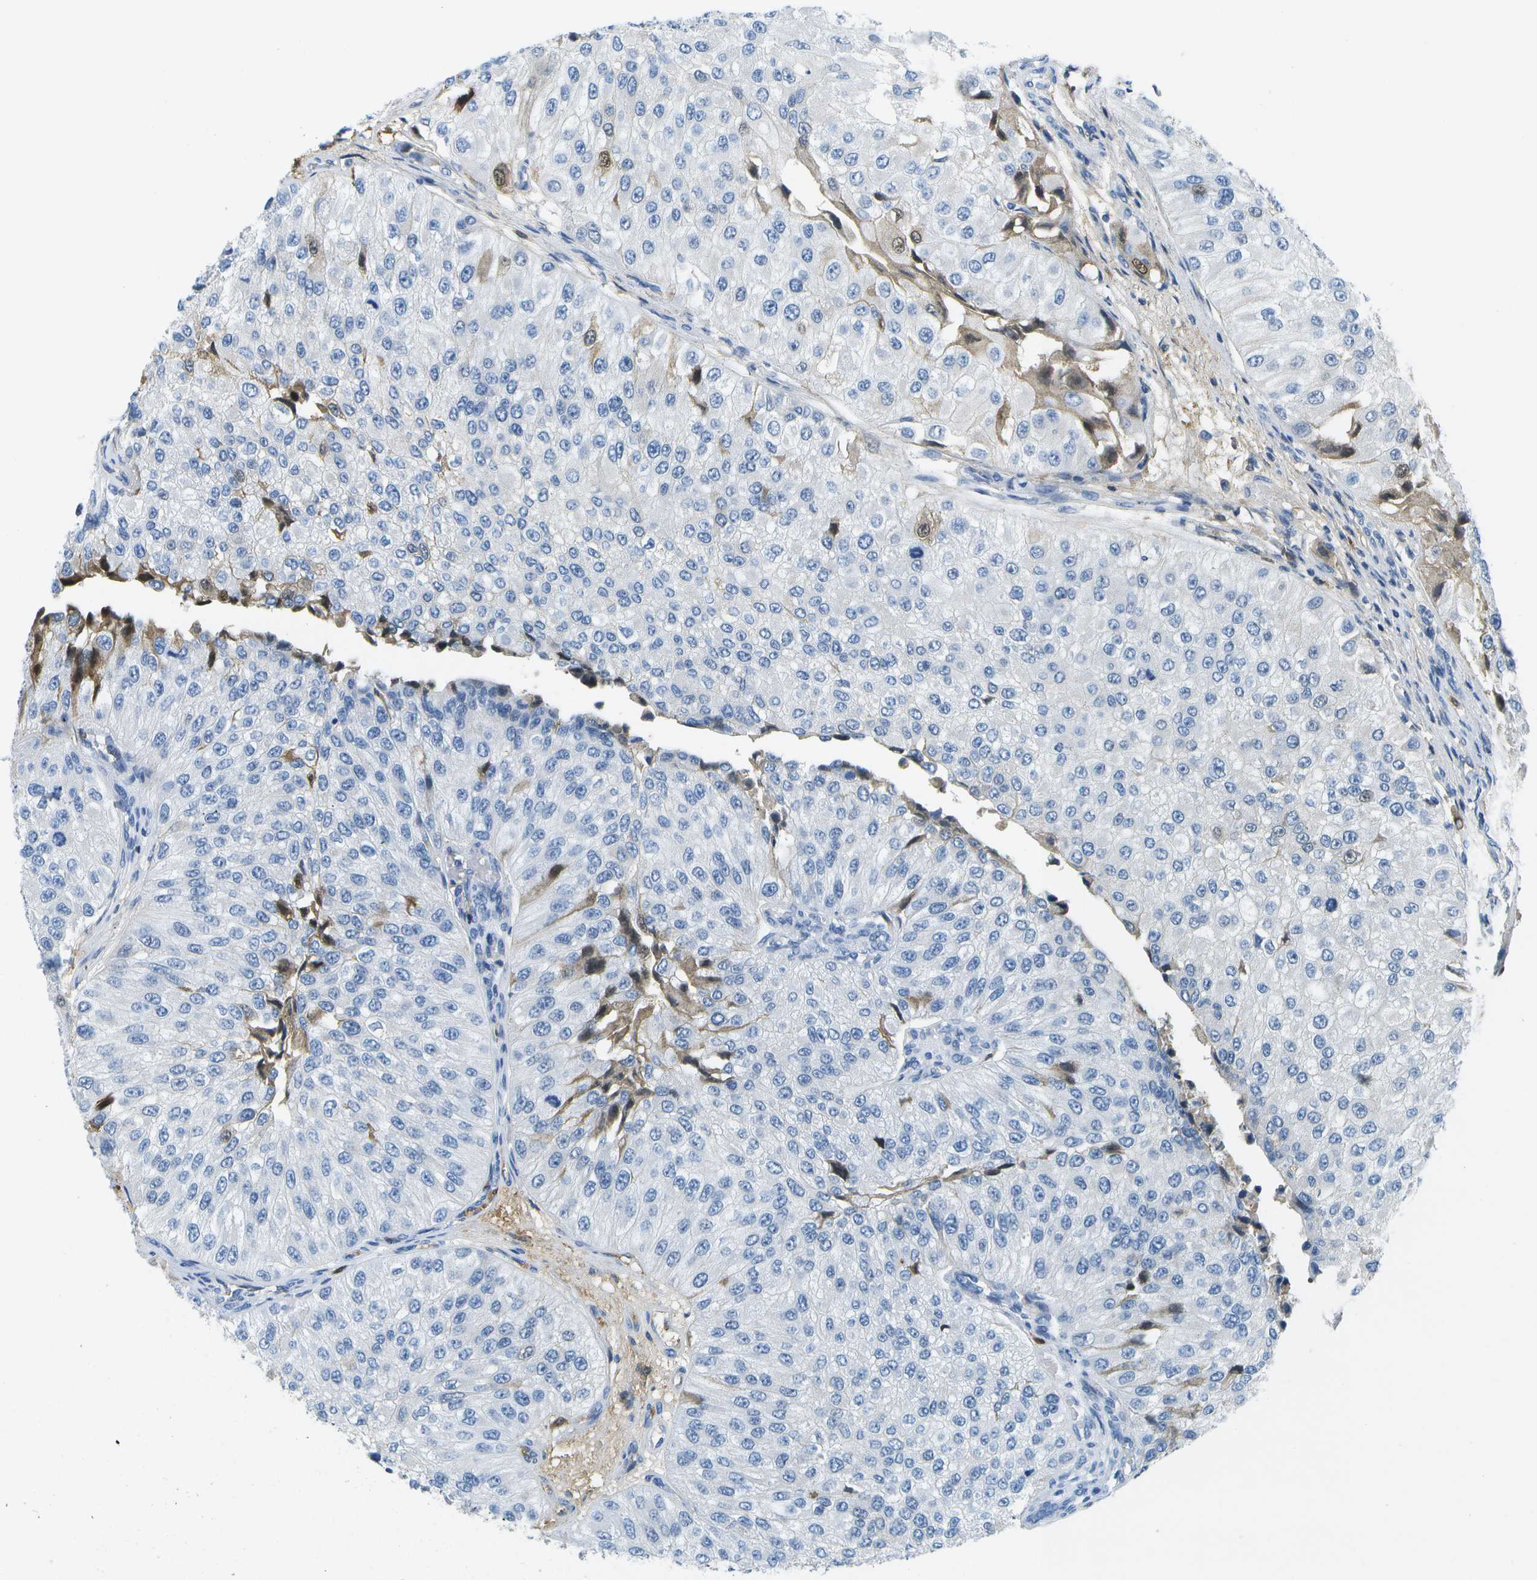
{"staining": {"intensity": "moderate", "quantity": "<25%", "location": "cytoplasmic/membranous,nuclear"}, "tissue": "urothelial cancer", "cell_type": "Tumor cells", "image_type": "cancer", "snomed": [{"axis": "morphology", "description": "Urothelial carcinoma, High grade"}, {"axis": "topography", "description": "Kidney"}, {"axis": "topography", "description": "Urinary bladder"}], "caption": "Human urothelial carcinoma (high-grade) stained for a protein (brown) shows moderate cytoplasmic/membranous and nuclear positive positivity in about <25% of tumor cells.", "gene": "SERPINA1", "patient": {"sex": "male", "age": 77}}